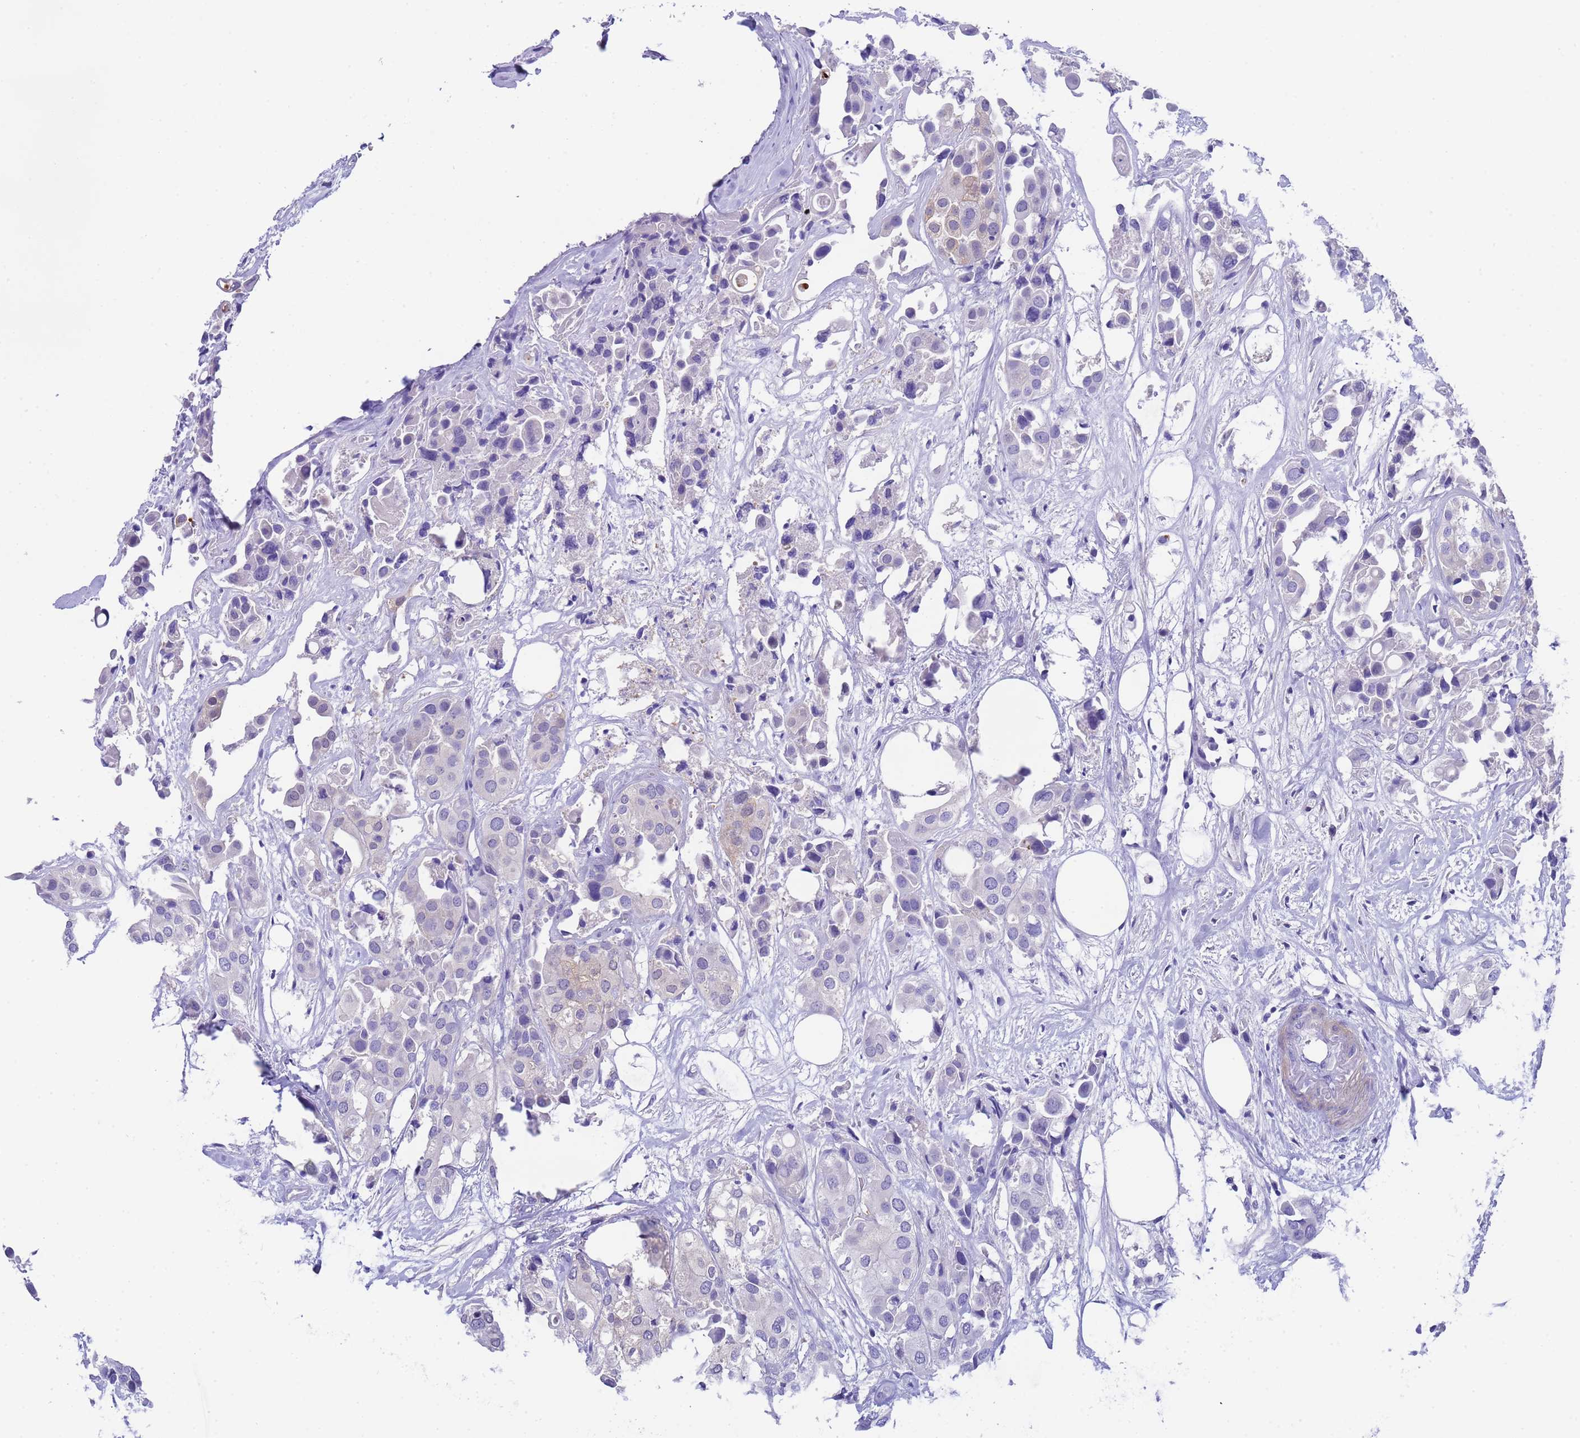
{"staining": {"intensity": "negative", "quantity": "none", "location": "none"}, "tissue": "urothelial cancer", "cell_type": "Tumor cells", "image_type": "cancer", "snomed": [{"axis": "morphology", "description": "Urothelial carcinoma, High grade"}, {"axis": "topography", "description": "Urinary bladder"}], "caption": "IHC of high-grade urothelial carcinoma exhibits no positivity in tumor cells. The staining is performed using DAB (3,3'-diaminobenzidine) brown chromogen with nuclei counter-stained in using hematoxylin.", "gene": "USP38", "patient": {"sex": "male", "age": 64}}